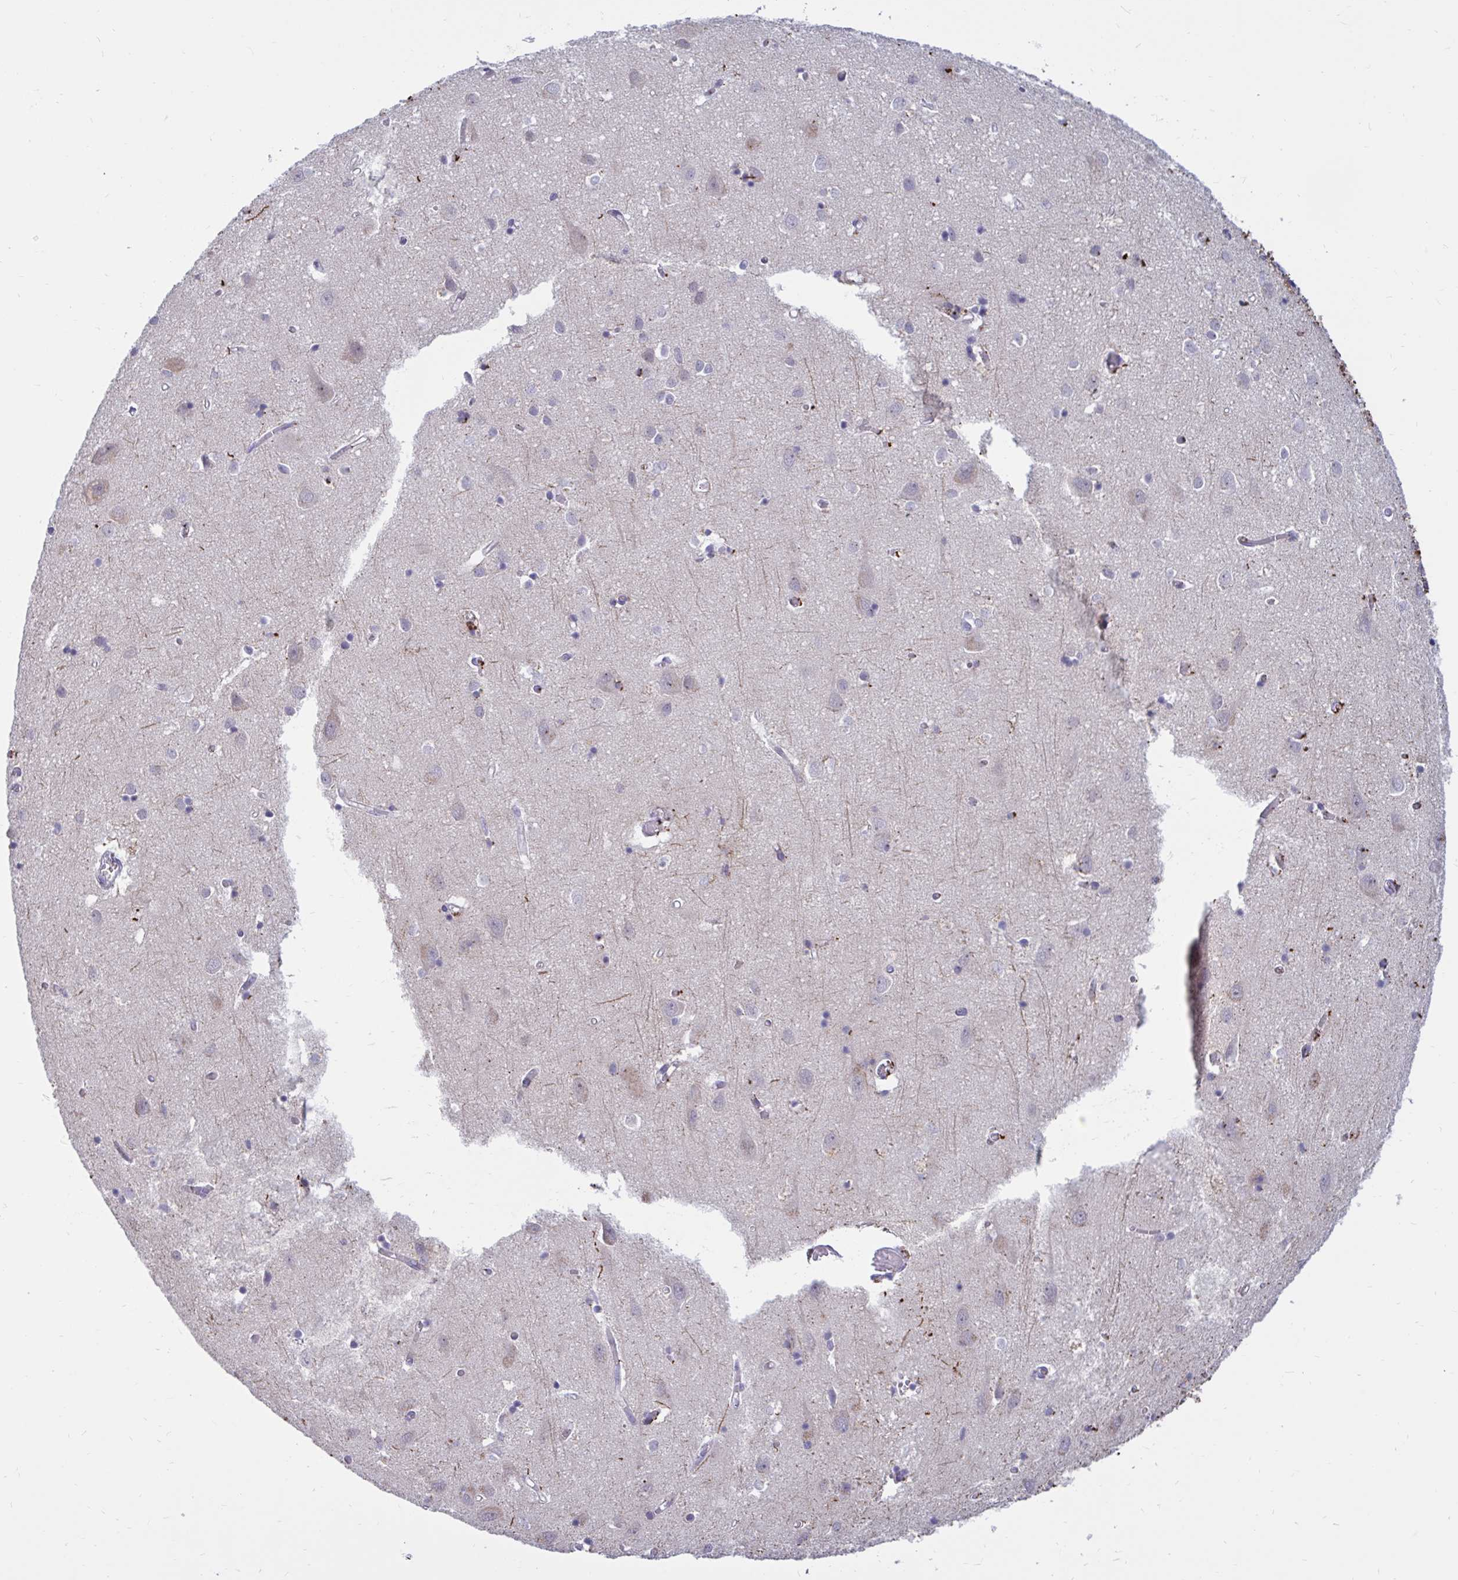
{"staining": {"intensity": "weak", "quantity": ">75%", "location": "cytoplasmic/membranous"}, "tissue": "cerebral cortex", "cell_type": "Endothelial cells", "image_type": "normal", "snomed": [{"axis": "morphology", "description": "Normal tissue, NOS"}, {"axis": "topography", "description": "Cerebral cortex"}], "caption": "A photomicrograph showing weak cytoplasmic/membranous staining in approximately >75% of endothelial cells in benign cerebral cortex, as visualized by brown immunohistochemical staining.", "gene": "ARPP19", "patient": {"sex": "male", "age": 70}}